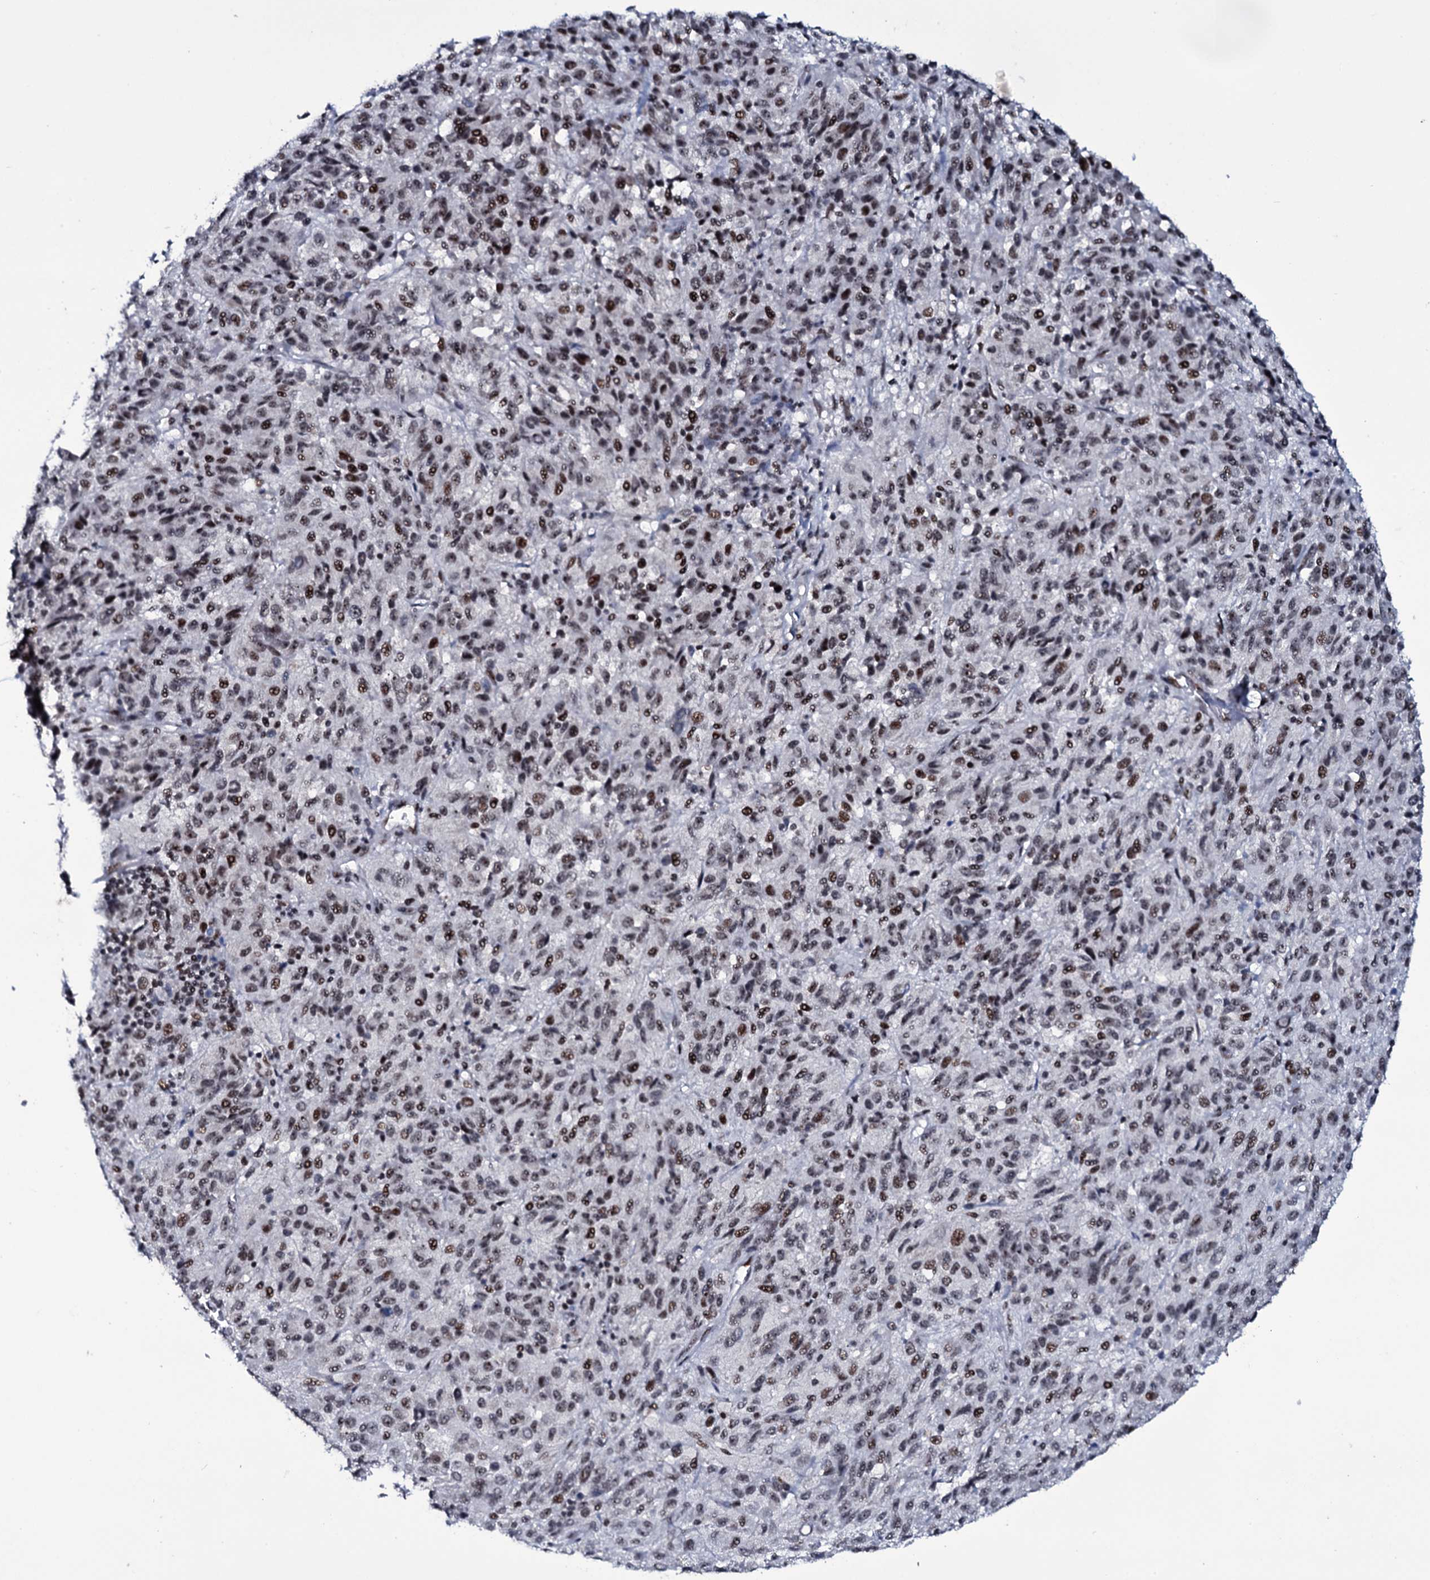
{"staining": {"intensity": "moderate", "quantity": "25%-75%", "location": "nuclear"}, "tissue": "melanoma", "cell_type": "Tumor cells", "image_type": "cancer", "snomed": [{"axis": "morphology", "description": "Malignant melanoma, Metastatic site"}, {"axis": "topography", "description": "Lung"}], "caption": "The immunohistochemical stain shows moderate nuclear staining in tumor cells of melanoma tissue. (DAB IHC with brightfield microscopy, high magnification).", "gene": "ZMIZ2", "patient": {"sex": "male", "age": 64}}